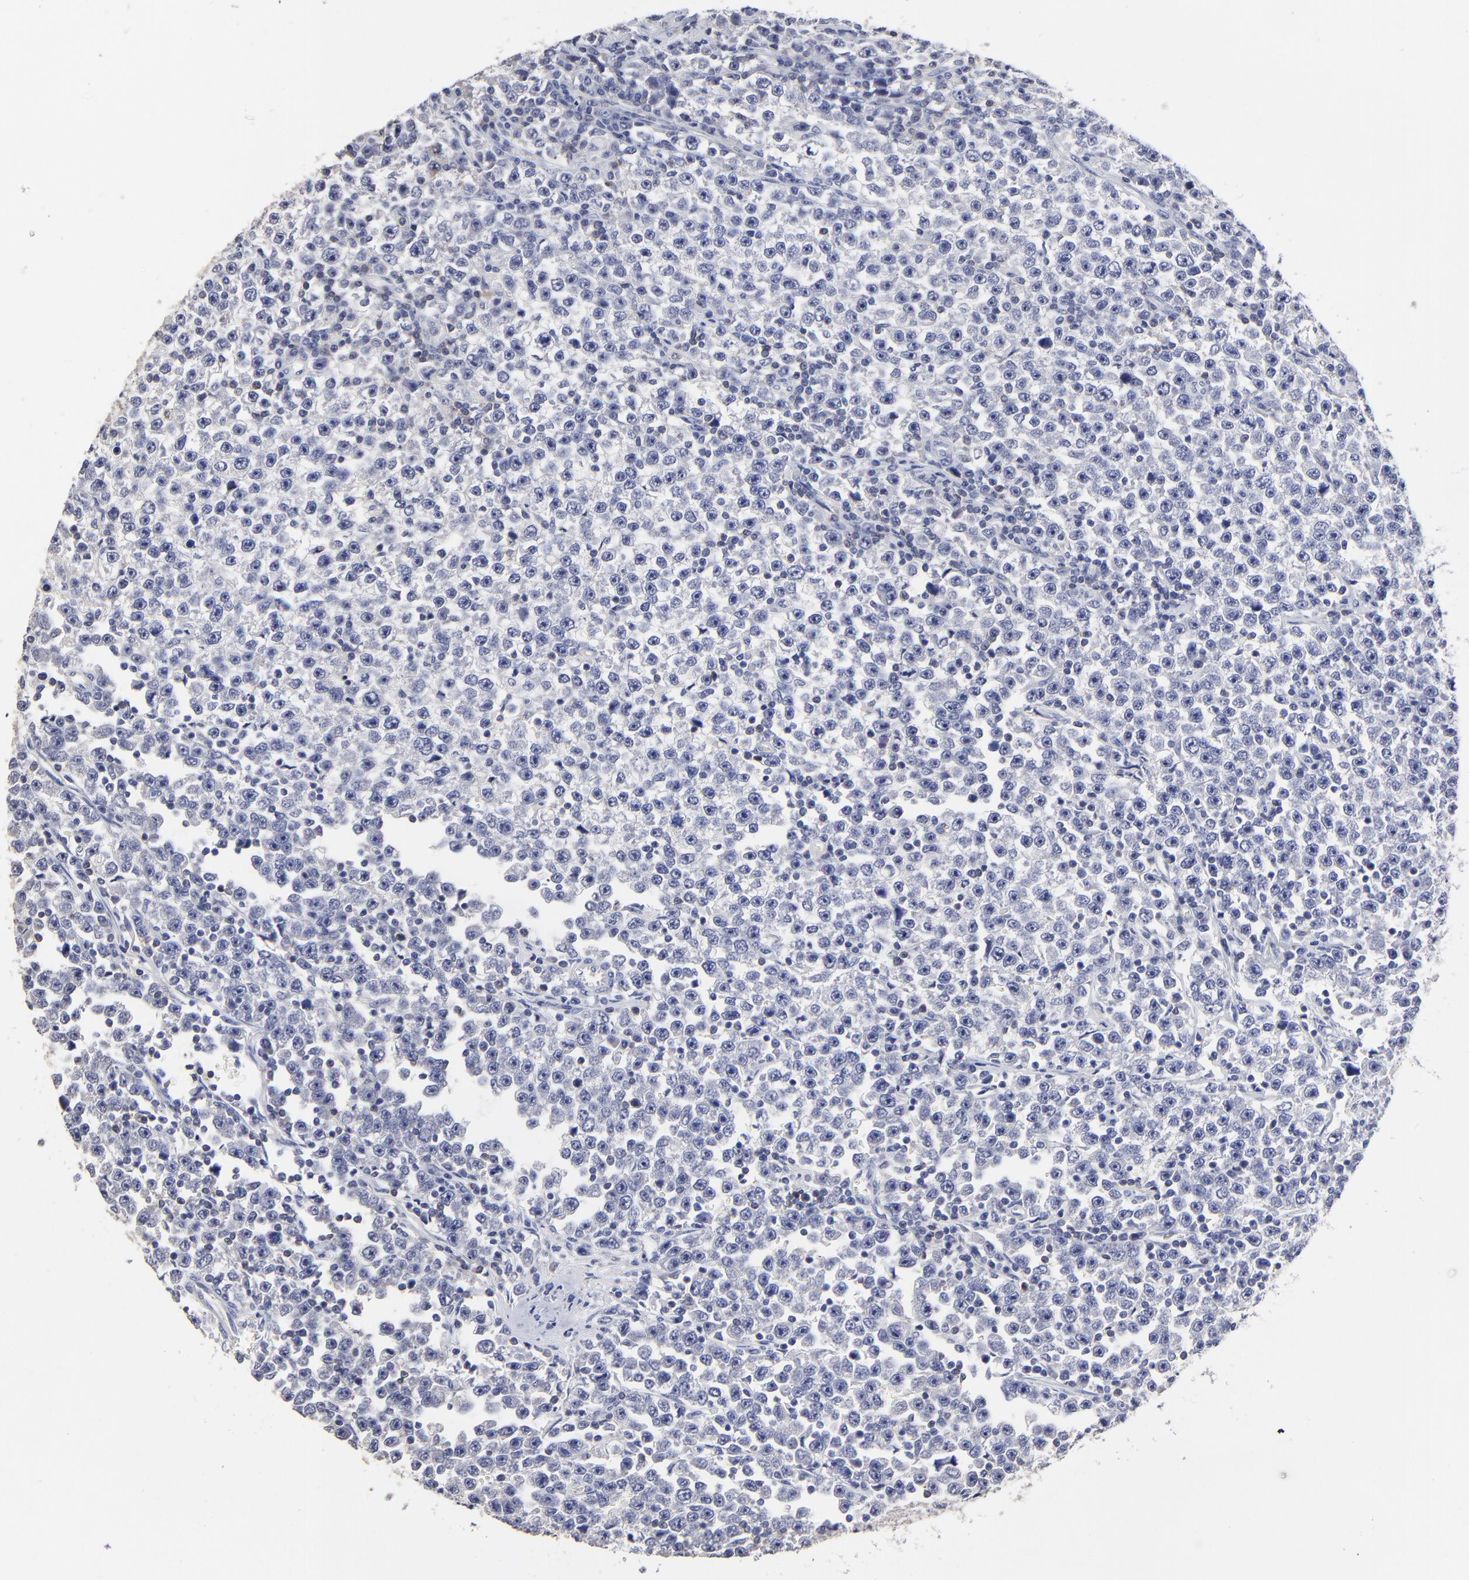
{"staining": {"intensity": "negative", "quantity": "none", "location": "none"}, "tissue": "testis cancer", "cell_type": "Tumor cells", "image_type": "cancer", "snomed": [{"axis": "morphology", "description": "Seminoma, NOS"}, {"axis": "topography", "description": "Testis"}], "caption": "High magnification brightfield microscopy of testis cancer (seminoma) stained with DAB (3,3'-diaminobenzidine) (brown) and counterstained with hematoxylin (blue): tumor cells show no significant positivity. Nuclei are stained in blue.", "gene": "TRAT1", "patient": {"sex": "male", "age": 43}}